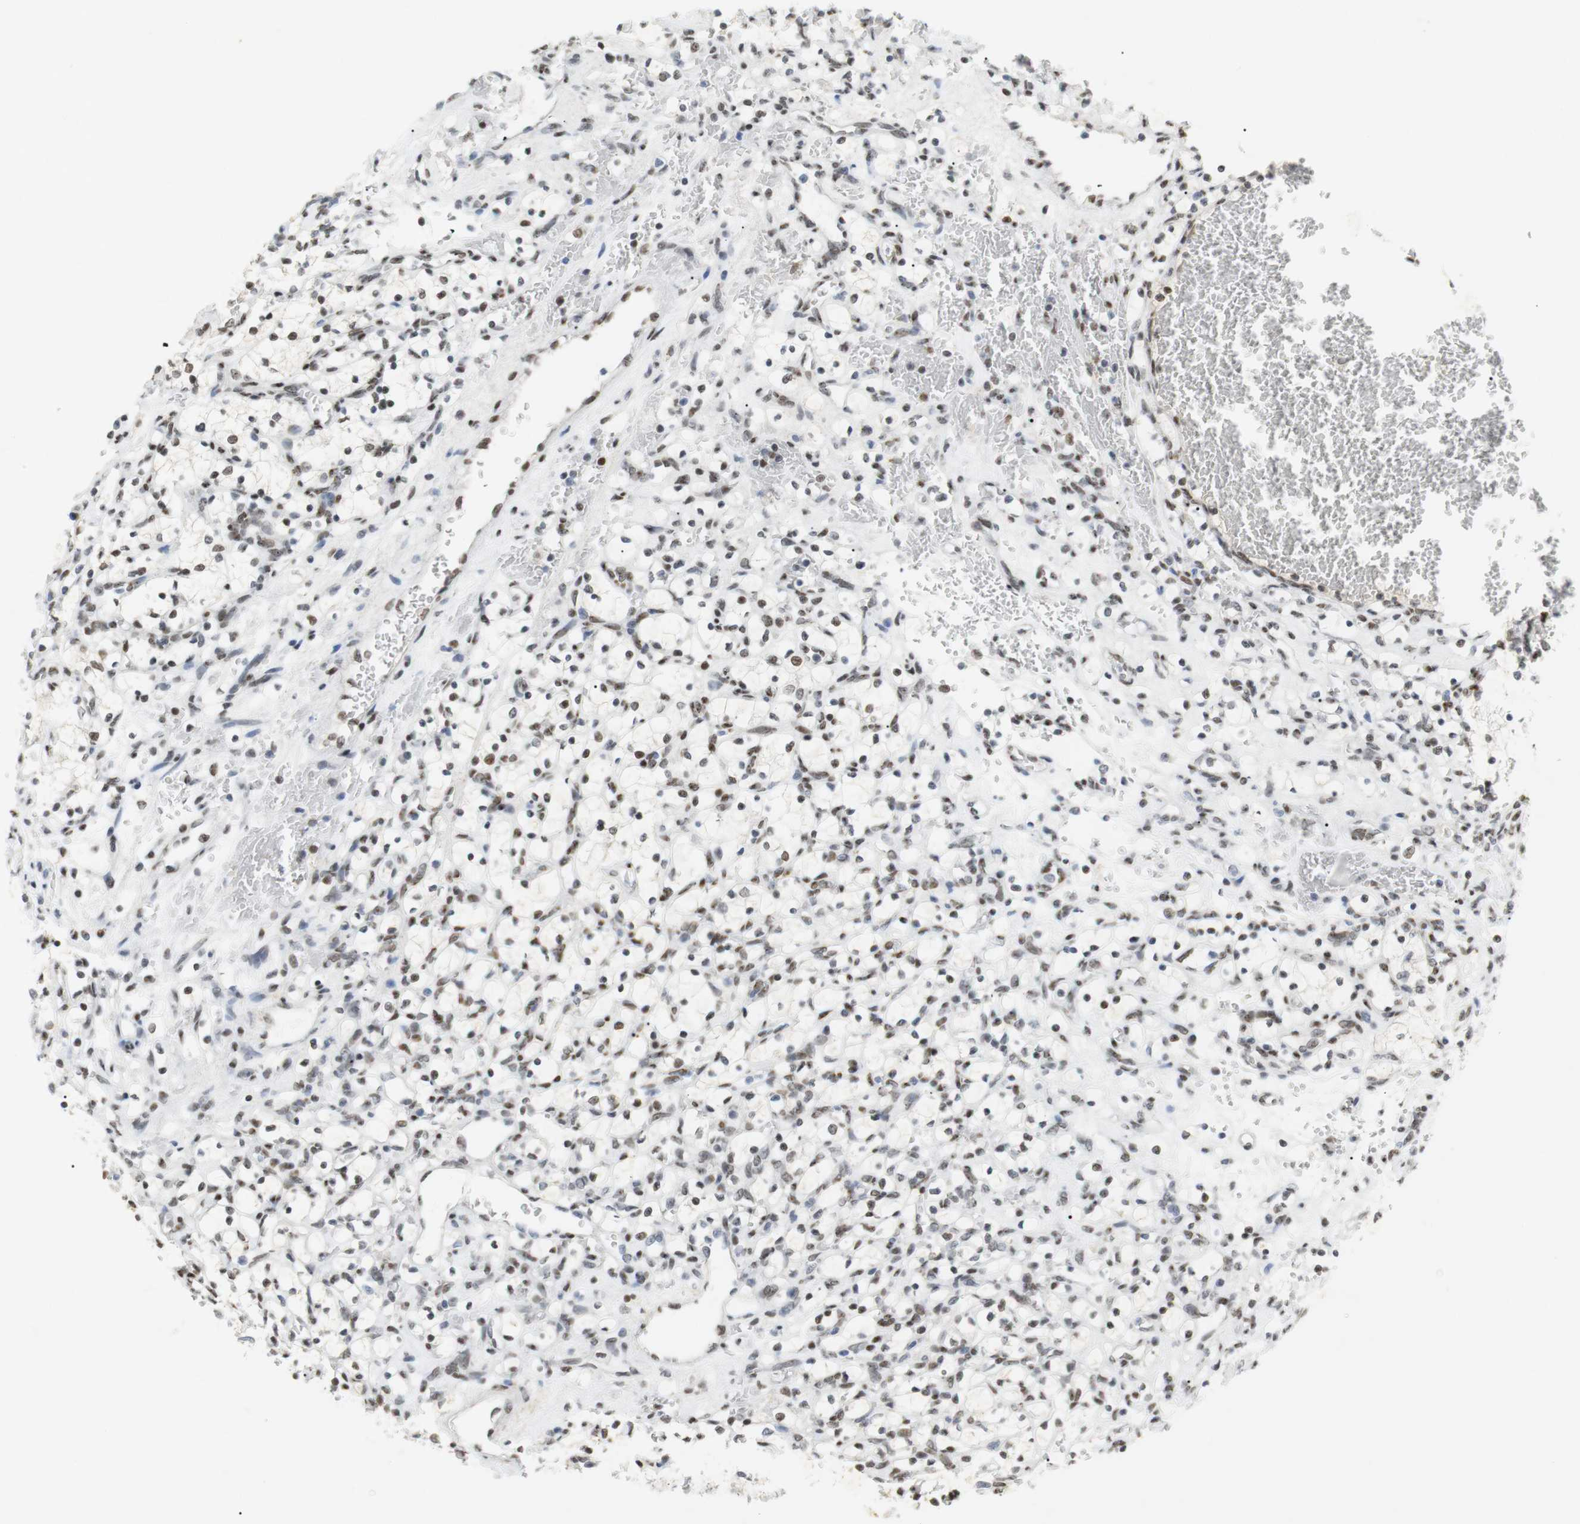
{"staining": {"intensity": "moderate", "quantity": "25%-75%", "location": "nuclear"}, "tissue": "renal cancer", "cell_type": "Tumor cells", "image_type": "cancer", "snomed": [{"axis": "morphology", "description": "Adenocarcinoma, NOS"}, {"axis": "topography", "description": "Kidney"}], "caption": "Renal cancer stained with a brown dye shows moderate nuclear positive expression in approximately 25%-75% of tumor cells.", "gene": "BMI1", "patient": {"sex": "female", "age": 69}}